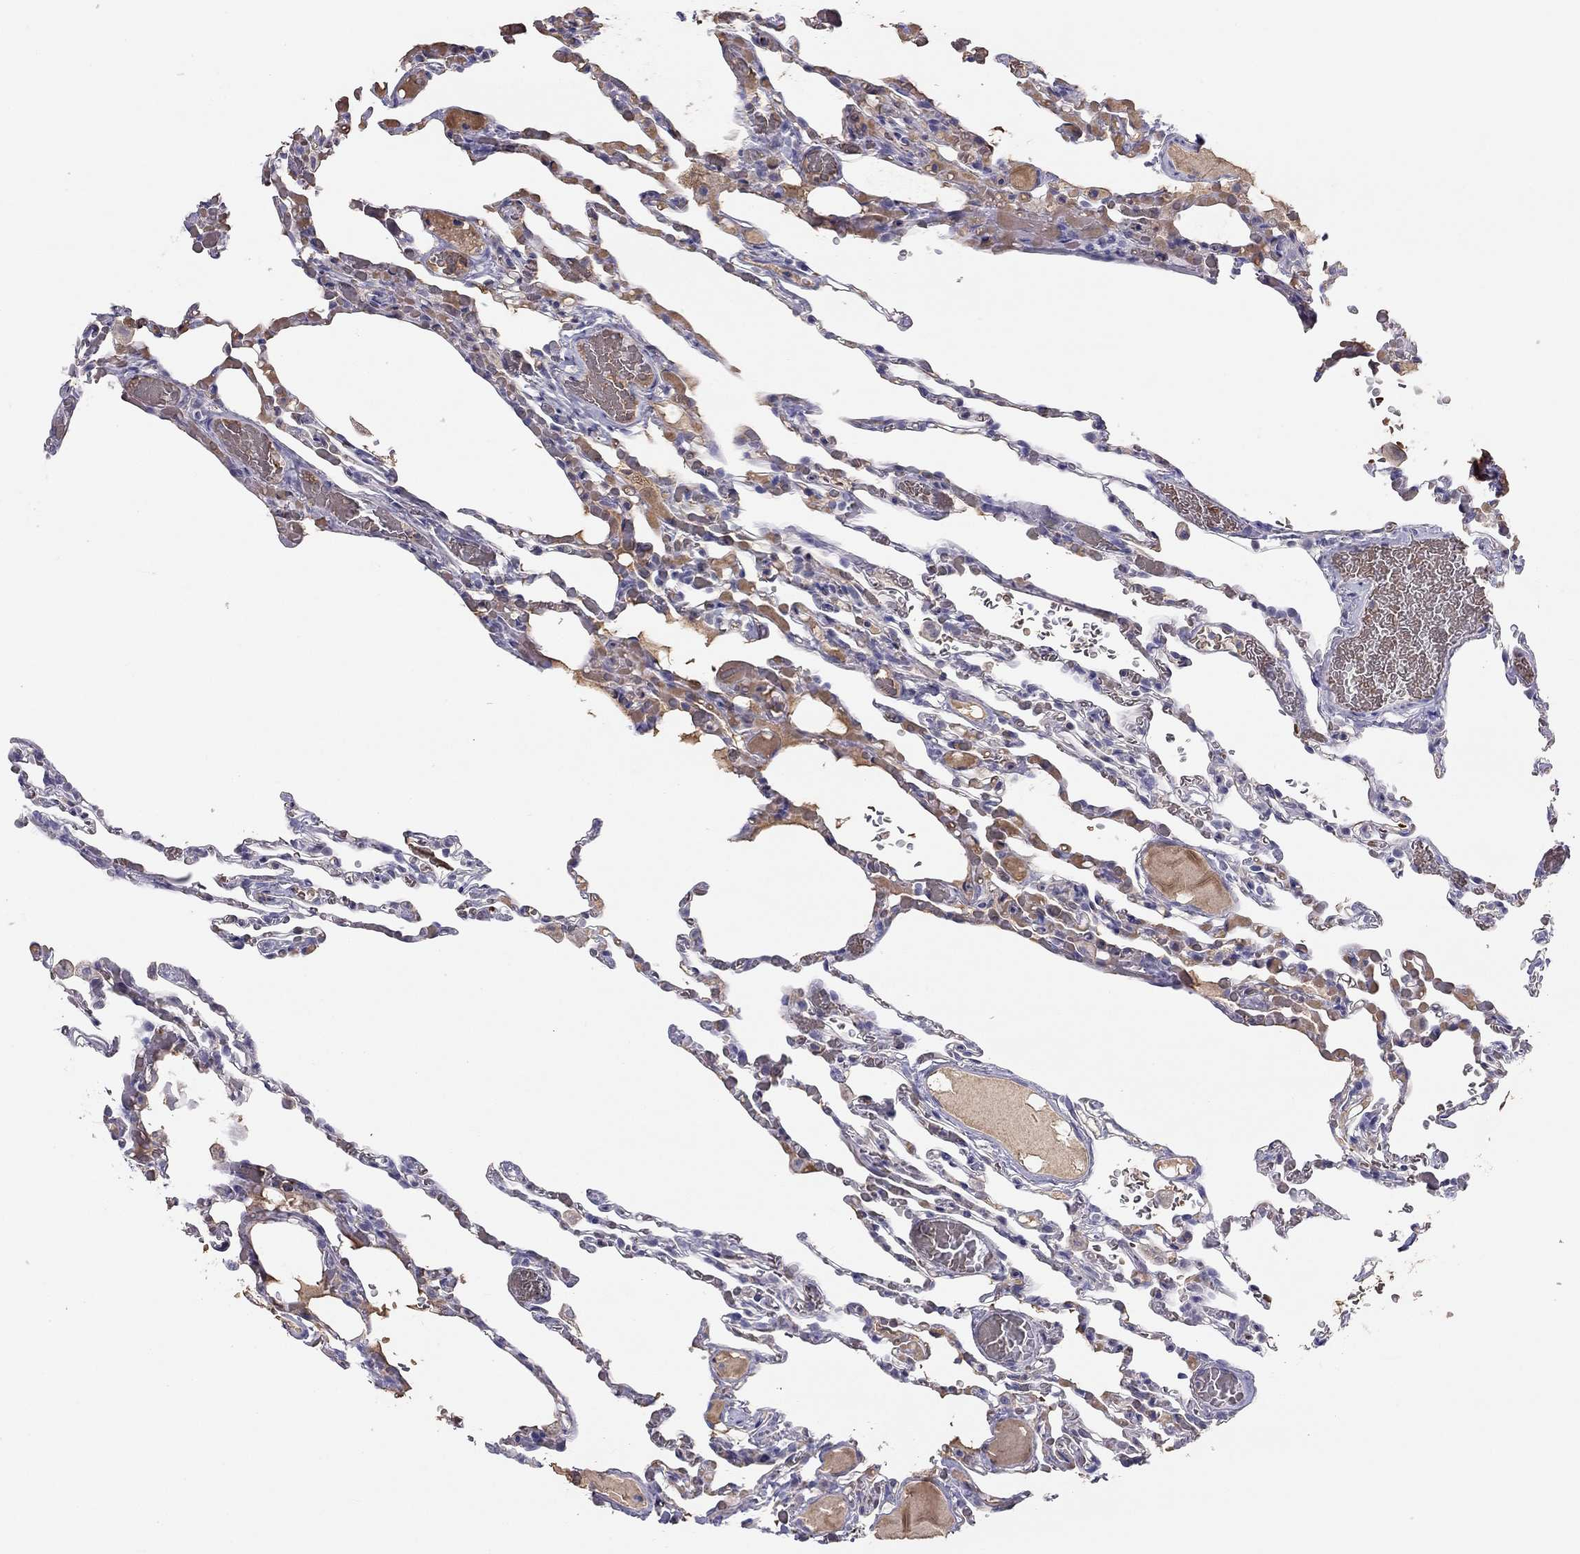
{"staining": {"intensity": "negative", "quantity": "none", "location": "none"}, "tissue": "lung", "cell_type": "Alveolar cells", "image_type": "normal", "snomed": [{"axis": "morphology", "description": "Normal tissue, NOS"}, {"axis": "topography", "description": "Lung"}], "caption": "High power microscopy image of an IHC photomicrograph of normal lung, revealing no significant expression in alveolar cells. Nuclei are stained in blue.", "gene": "RHCE", "patient": {"sex": "female", "age": 43}}